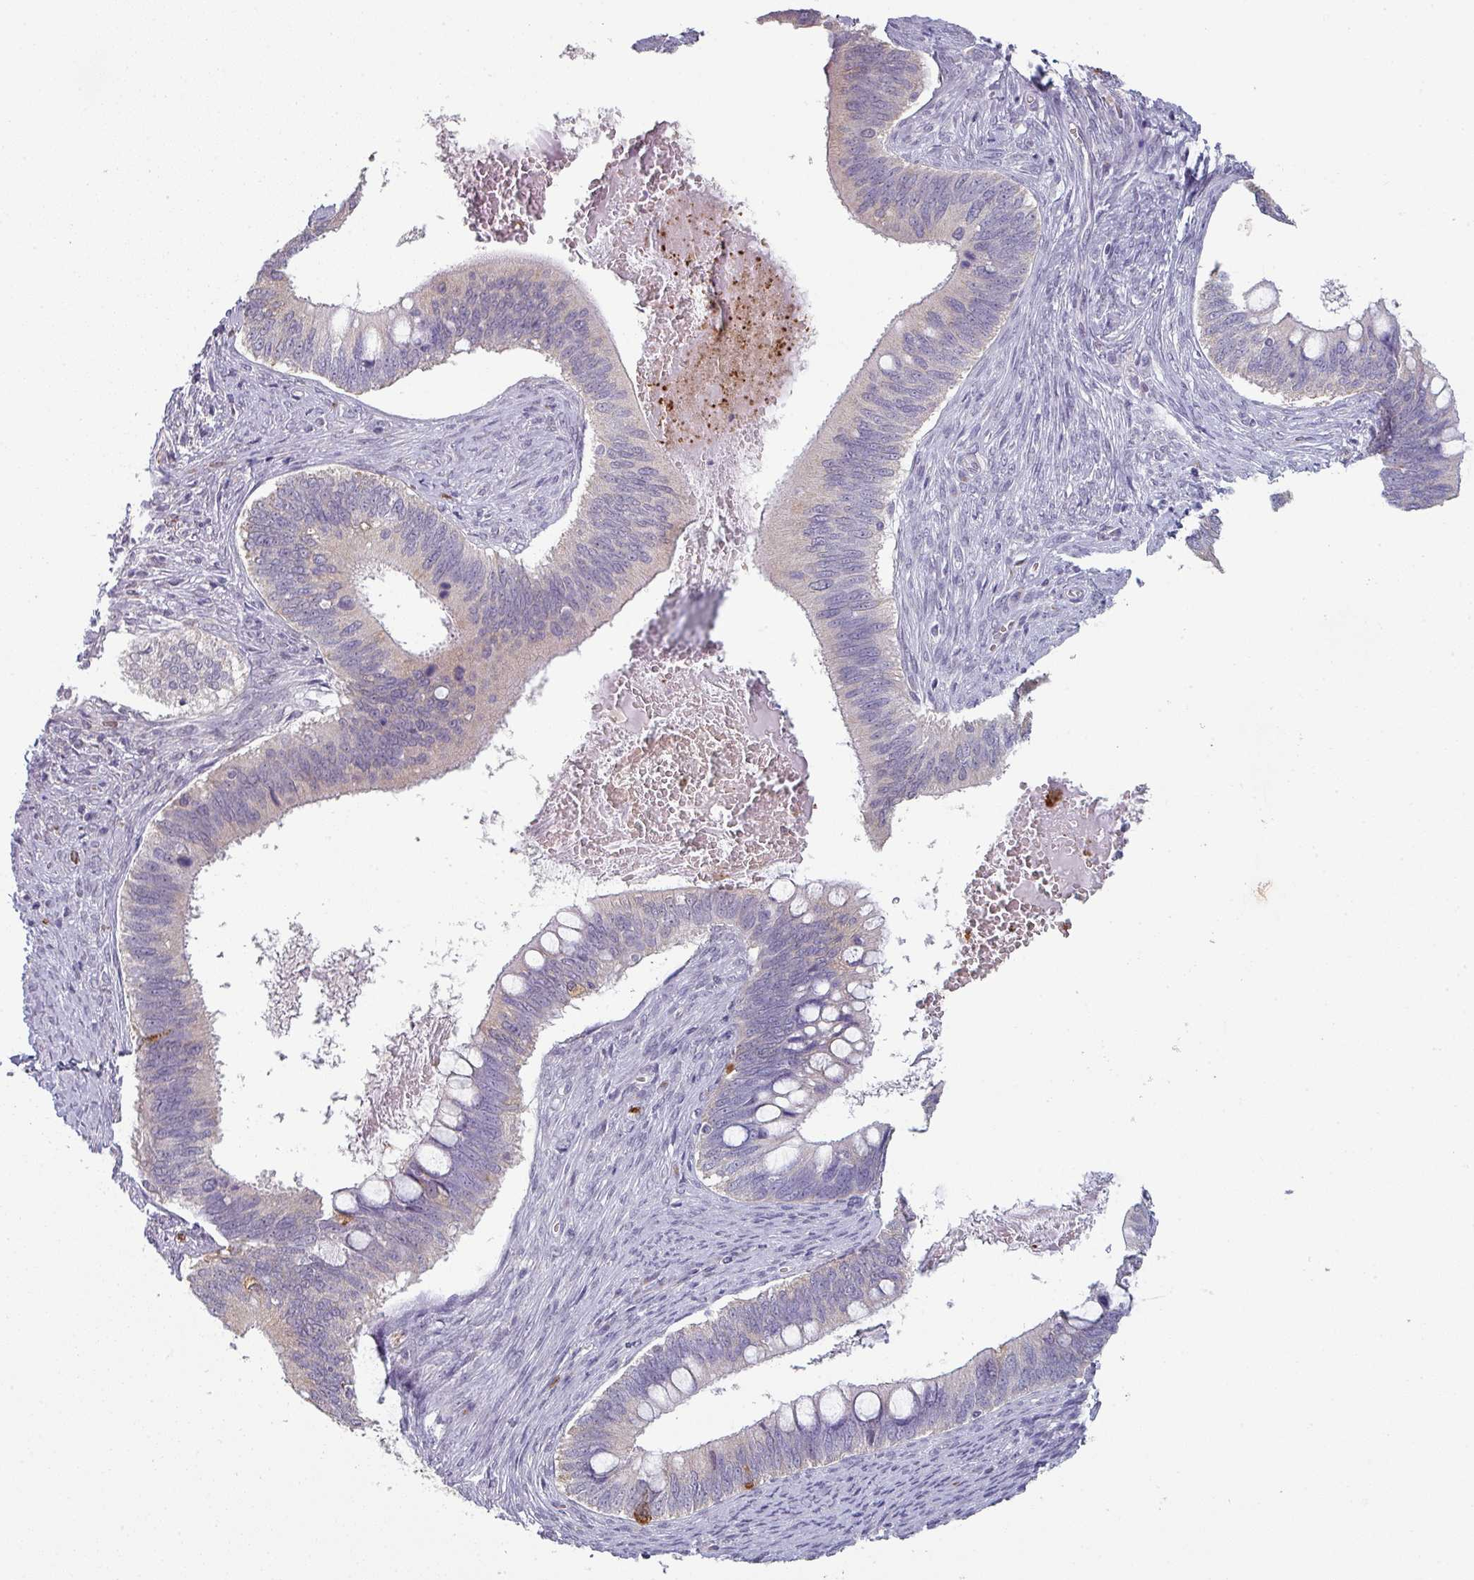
{"staining": {"intensity": "negative", "quantity": "none", "location": "none"}, "tissue": "cervical cancer", "cell_type": "Tumor cells", "image_type": "cancer", "snomed": [{"axis": "morphology", "description": "Adenocarcinoma, NOS"}, {"axis": "topography", "description": "Cervix"}], "caption": "This image is of cervical cancer stained with immunohistochemistry (IHC) to label a protein in brown with the nuclei are counter-stained blue. There is no positivity in tumor cells. (Stains: DAB (3,3'-diaminobenzidine) IHC with hematoxylin counter stain, Microscopy: brightfield microscopy at high magnification).", "gene": "MAGEC3", "patient": {"sex": "female", "age": 42}}